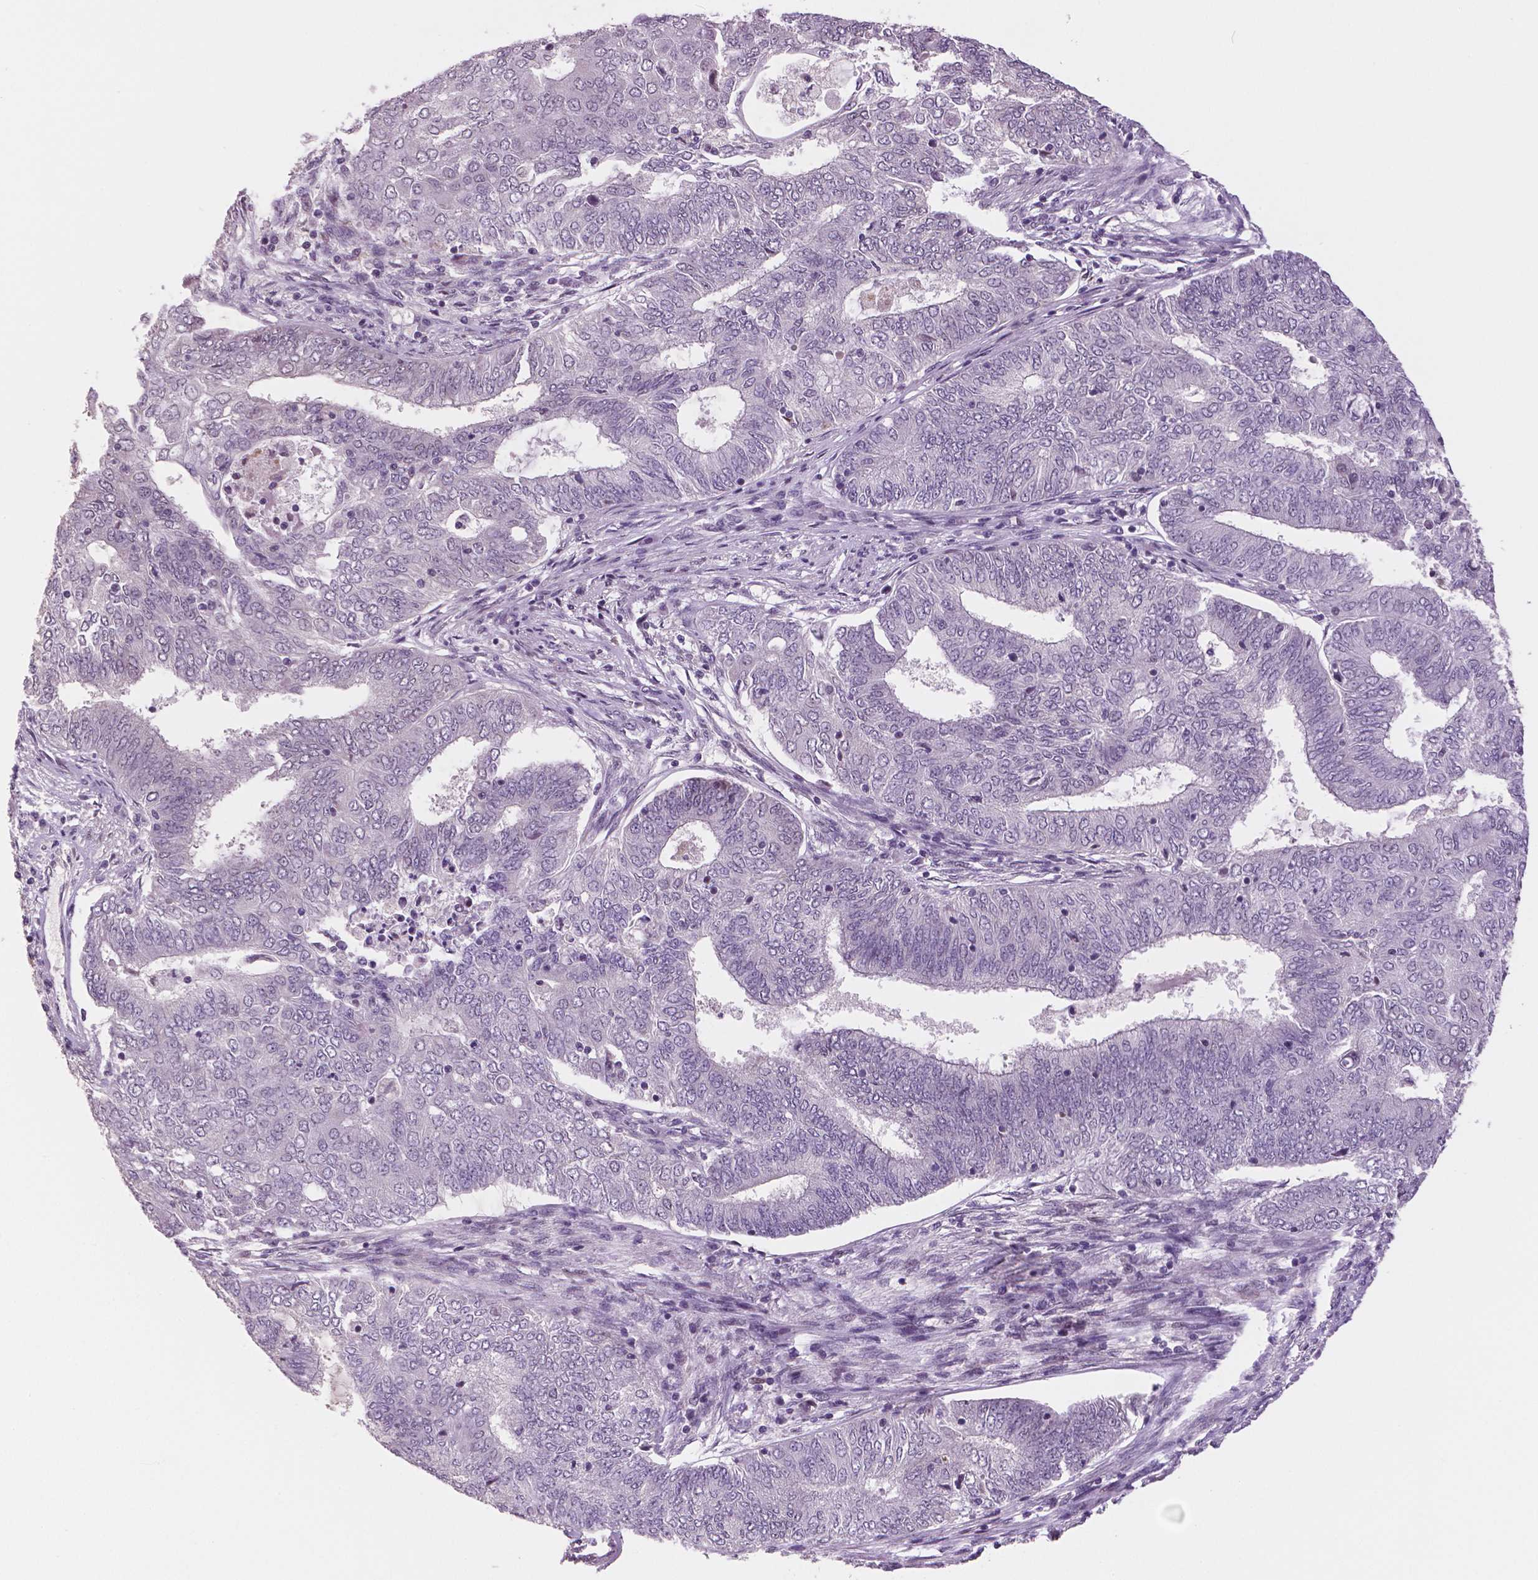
{"staining": {"intensity": "negative", "quantity": "none", "location": "none"}, "tissue": "endometrial cancer", "cell_type": "Tumor cells", "image_type": "cancer", "snomed": [{"axis": "morphology", "description": "Adenocarcinoma, NOS"}, {"axis": "topography", "description": "Endometrium"}], "caption": "Immunohistochemical staining of human adenocarcinoma (endometrial) shows no significant positivity in tumor cells. Nuclei are stained in blue.", "gene": "STAT3", "patient": {"sex": "female", "age": 62}}